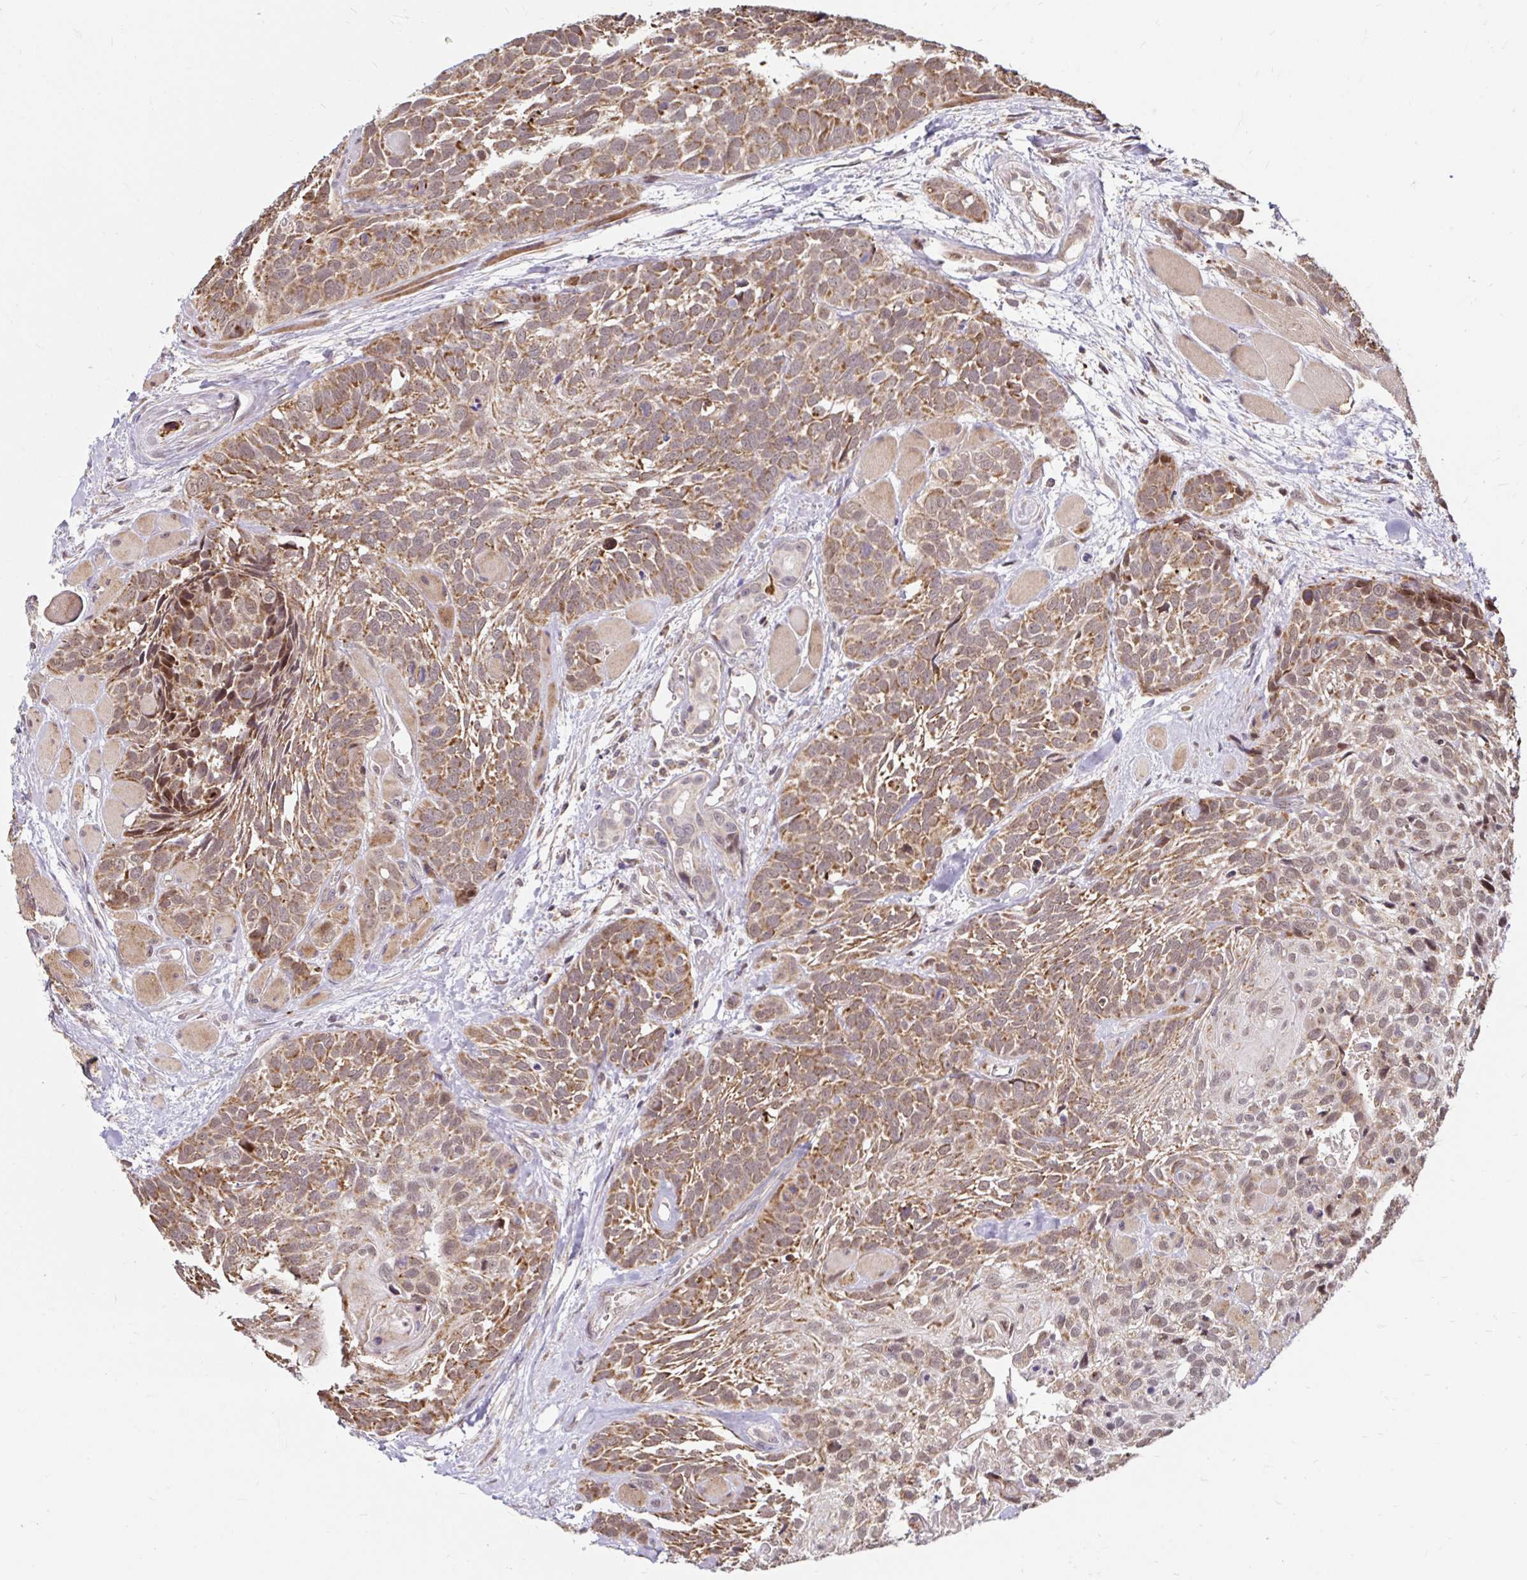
{"staining": {"intensity": "moderate", "quantity": ">75%", "location": "cytoplasmic/membranous"}, "tissue": "head and neck cancer", "cell_type": "Tumor cells", "image_type": "cancer", "snomed": [{"axis": "morphology", "description": "Squamous cell carcinoma, NOS"}, {"axis": "topography", "description": "Head-Neck"}], "caption": "Immunohistochemistry (IHC) of human squamous cell carcinoma (head and neck) reveals medium levels of moderate cytoplasmic/membranous expression in approximately >75% of tumor cells. (Brightfield microscopy of DAB IHC at high magnification).", "gene": "TIMM50", "patient": {"sex": "female", "age": 50}}